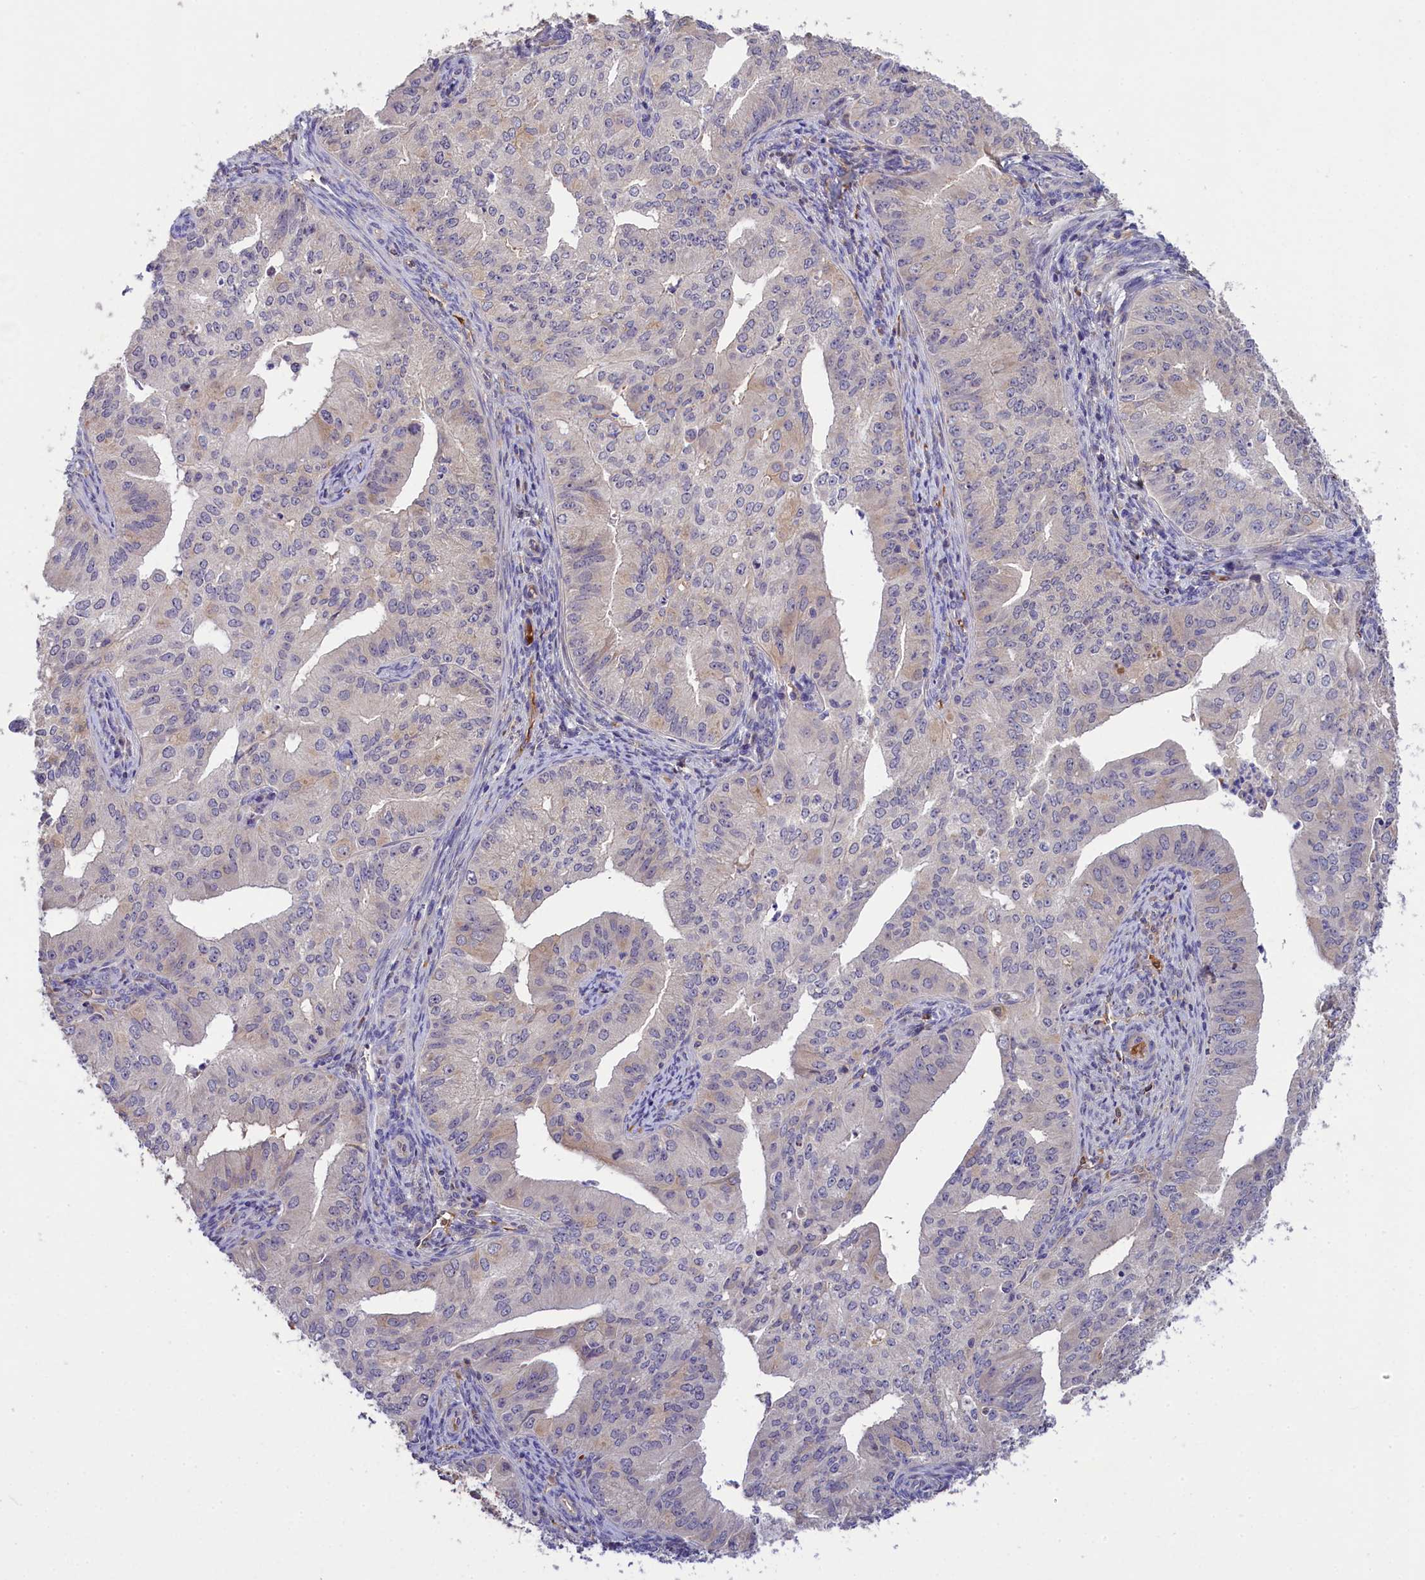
{"staining": {"intensity": "negative", "quantity": "none", "location": "none"}, "tissue": "endometrial cancer", "cell_type": "Tumor cells", "image_type": "cancer", "snomed": [{"axis": "morphology", "description": "Adenocarcinoma, NOS"}, {"axis": "topography", "description": "Endometrium"}], "caption": "A photomicrograph of endometrial cancer stained for a protein reveals no brown staining in tumor cells. Brightfield microscopy of IHC stained with DAB (brown) and hematoxylin (blue), captured at high magnification.", "gene": "PHAF1", "patient": {"sex": "female", "age": 50}}